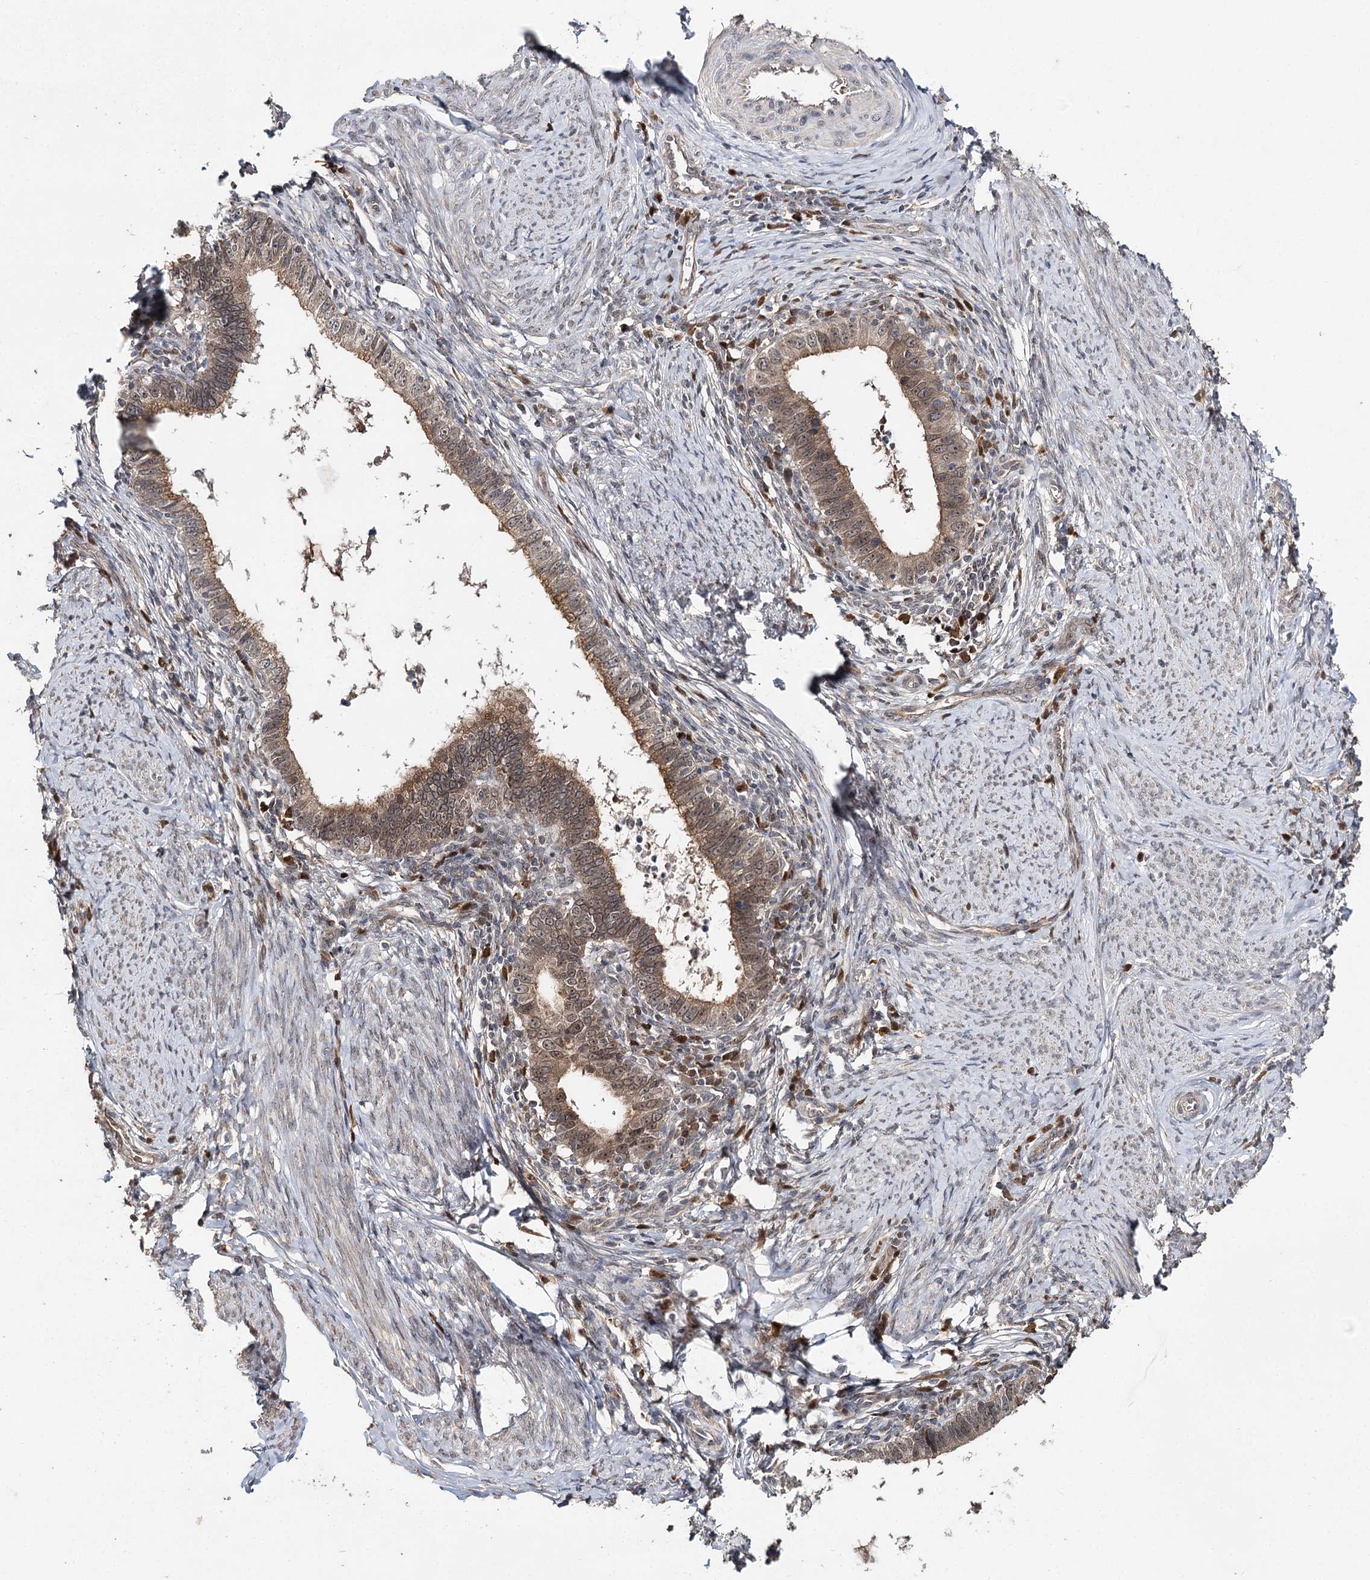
{"staining": {"intensity": "moderate", "quantity": ">75%", "location": "cytoplasmic/membranous,nuclear"}, "tissue": "cervical cancer", "cell_type": "Tumor cells", "image_type": "cancer", "snomed": [{"axis": "morphology", "description": "Adenocarcinoma, NOS"}, {"axis": "topography", "description": "Cervix"}], "caption": "Protein expression analysis of cervical cancer displays moderate cytoplasmic/membranous and nuclear staining in approximately >75% of tumor cells.", "gene": "NOPCHAP1", "patient": {"sex": "female", "age": 36}}